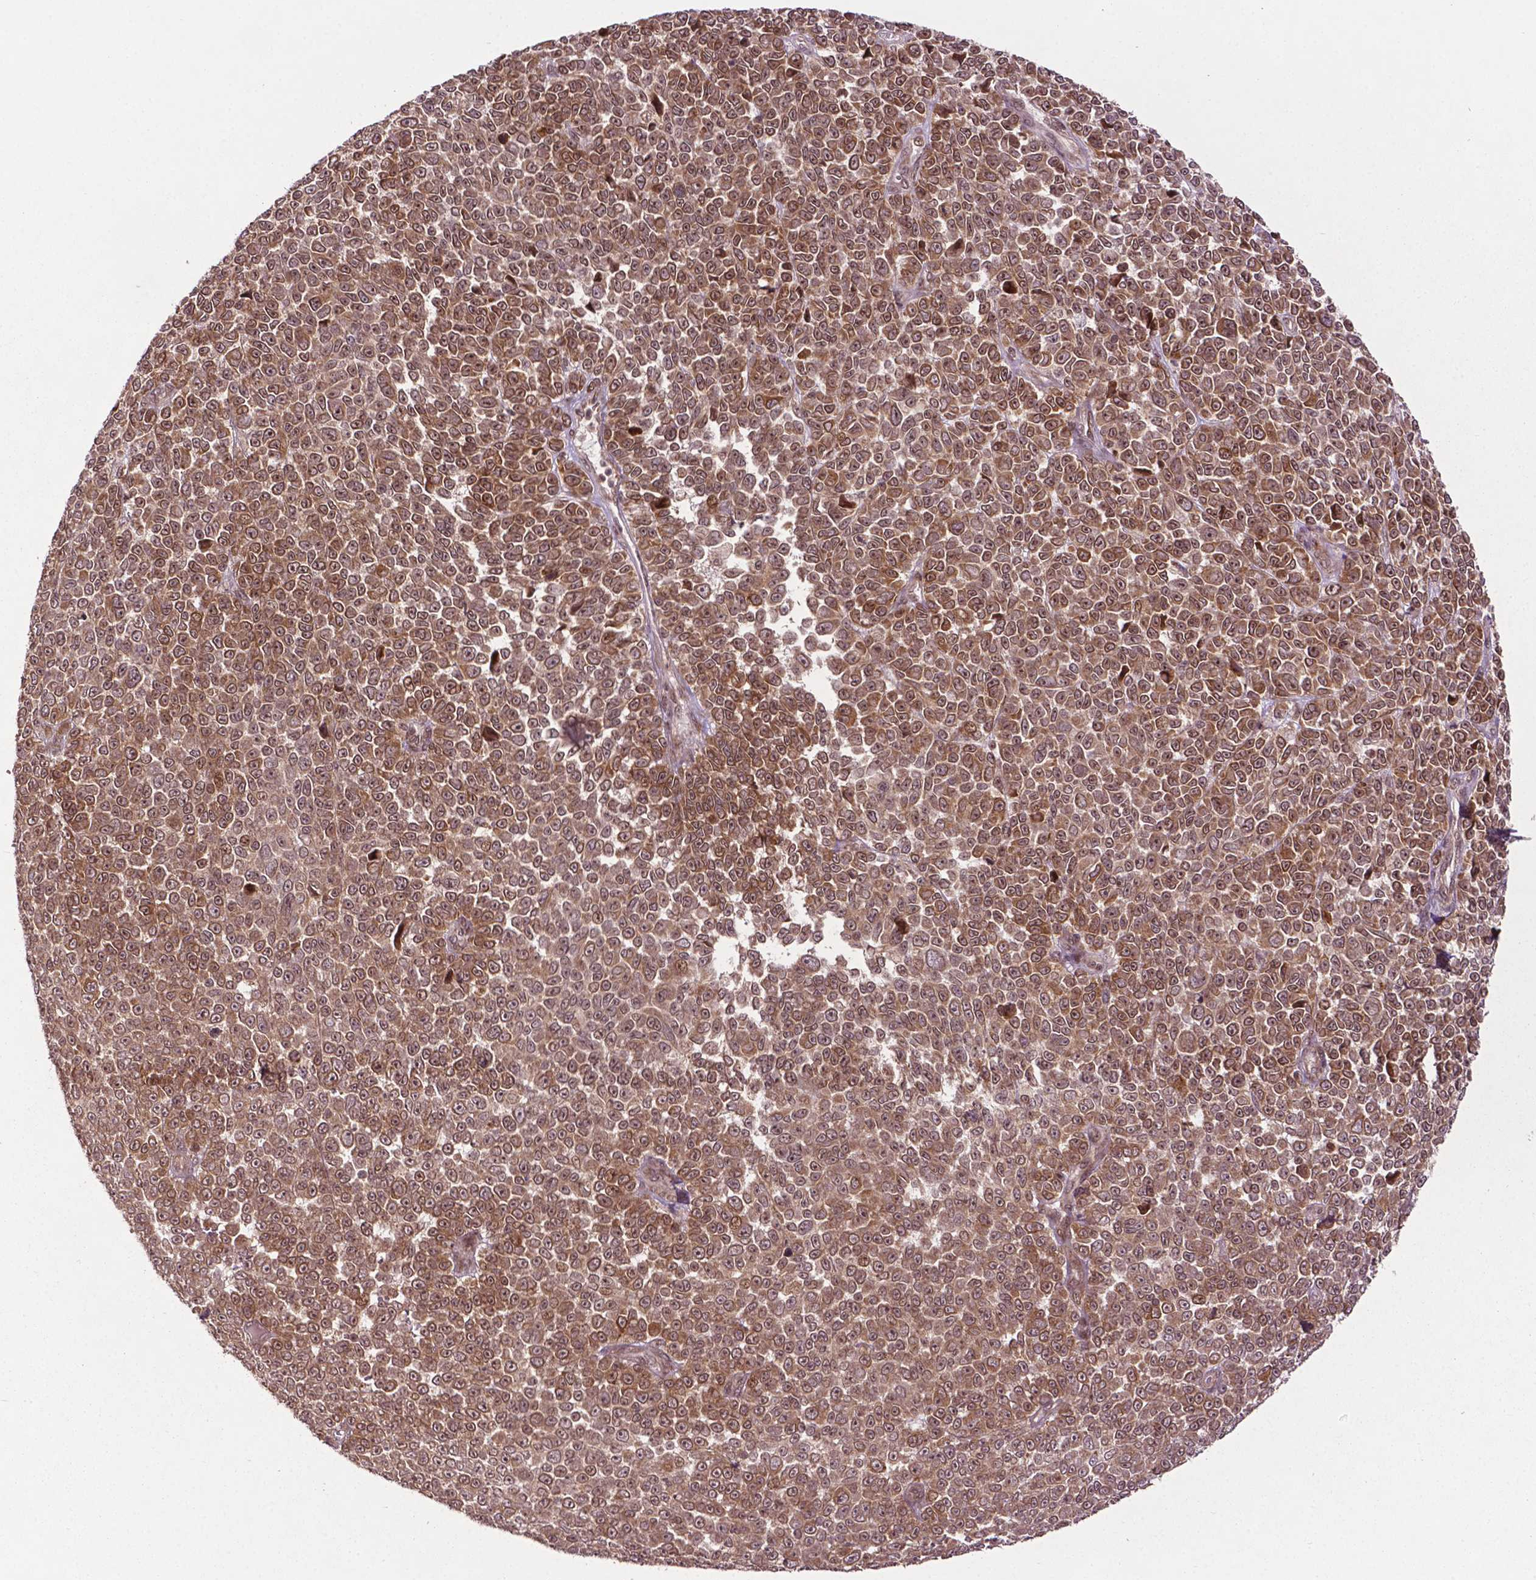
{"staining": {"intensity": "moderate", "quantity": ">75%", "location": "cytoplasmic/membranous,nuclear"}, "tissue": "melanoma", "cell_type": "Tumor cells", "image_type": "cancer", "snomed": [{"axis": "morphology", "description": "Malignant melanoma, NOS"}, {"axis": "topography", "description": "Skin"}], "caption": "Moderate cytoplasmic/membranous and nuclear protein expression is seen in about >75% of tumor cells in malignant melanoma.", "gene": "TMX2", "patient": {"sex": "female", "age": 95}}